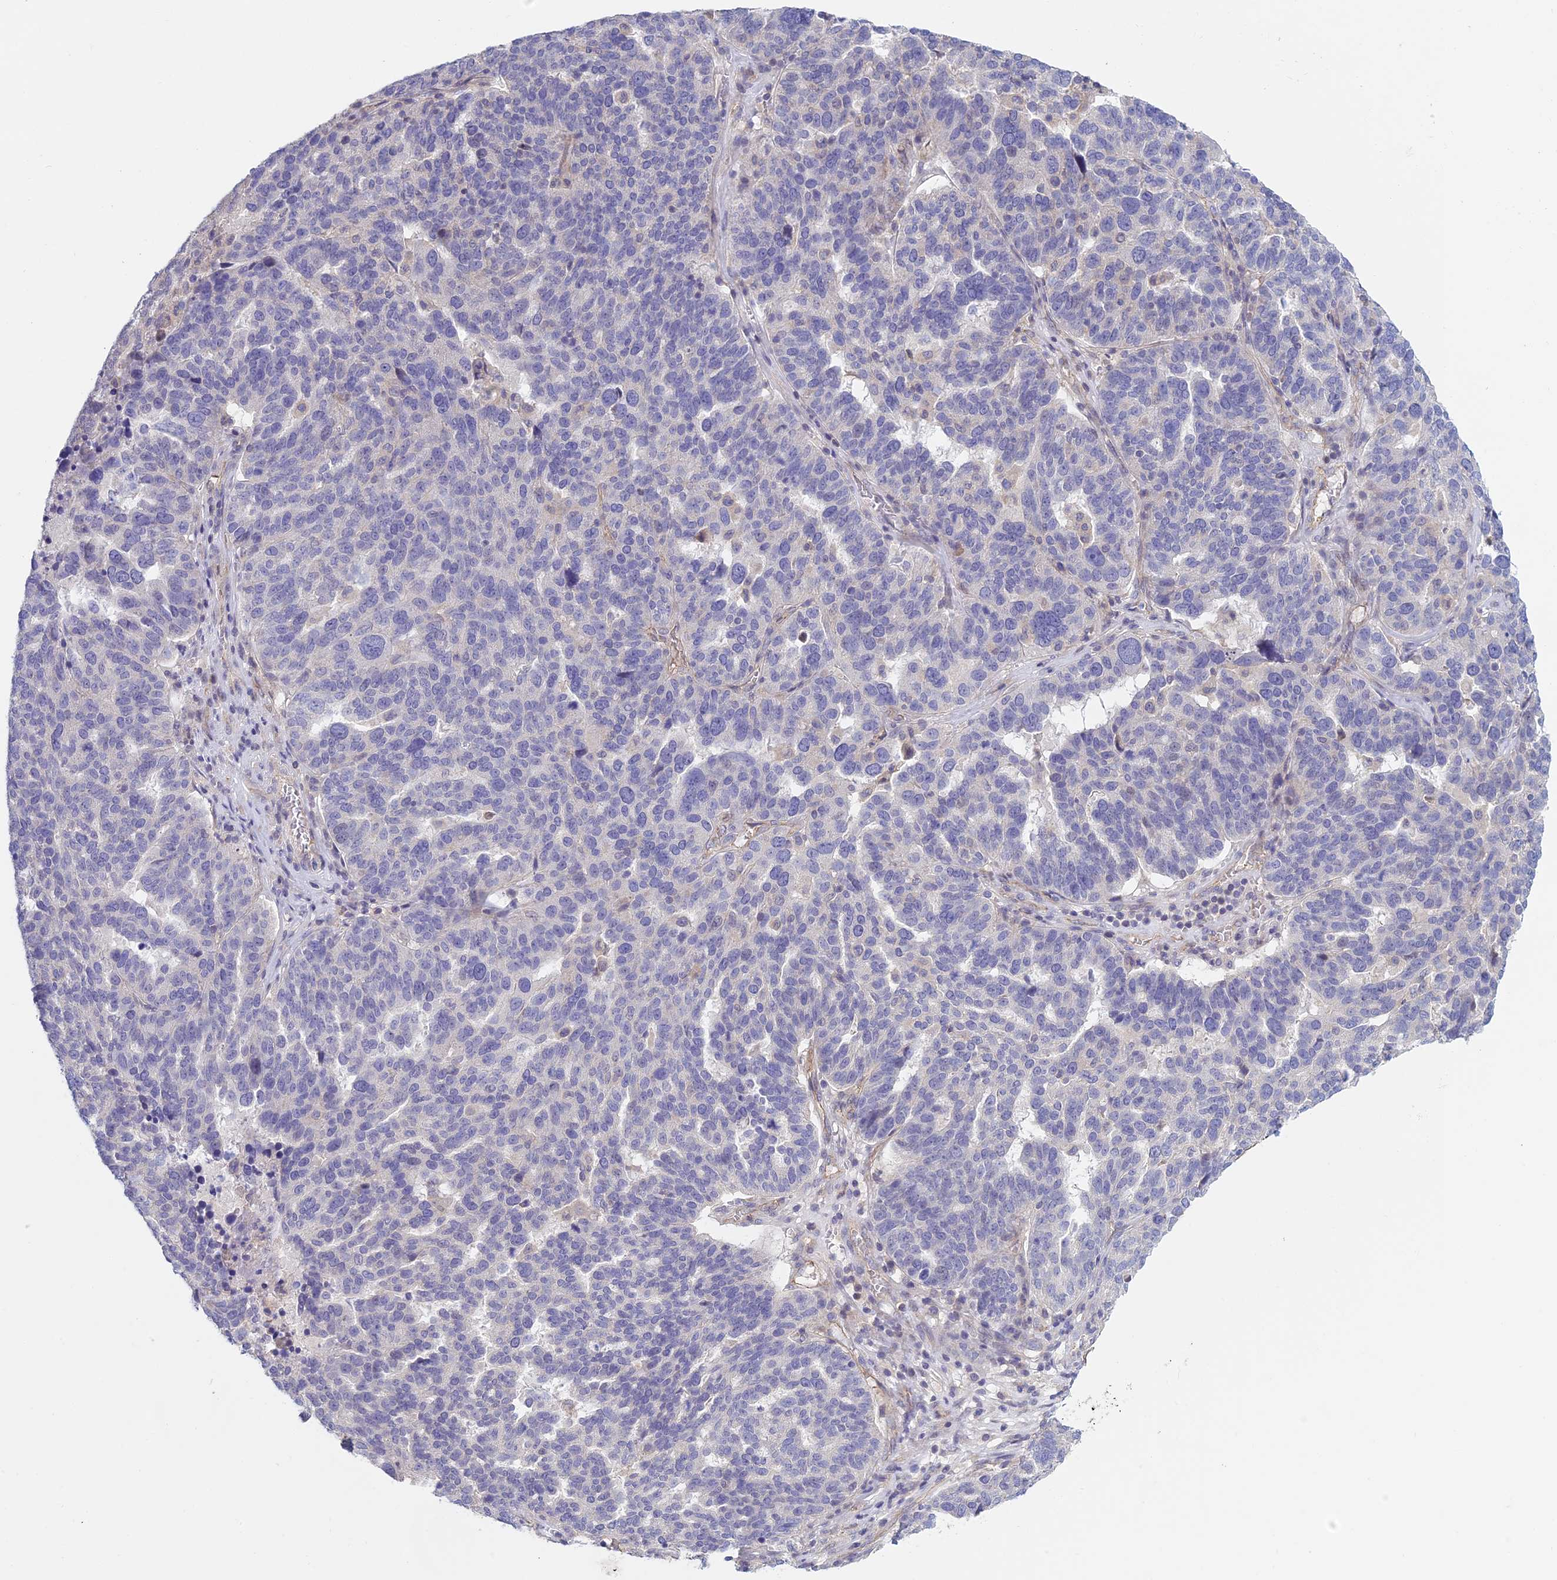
{"staining": {"intensity": "negative", "quantity": "none", "location": "none"}, "tissue": "ovarian cancer", "cell_type": "Tumor cells", "image_type": "cancer", "snomed": [{"axis": "morphology", "description": "Cystadenocarcinoma, serous, NOS"}, {"axis": "topography", "description": "Ovary"}], "caption": "Tumor cells are negative for brown protein staining in ovarian serous cystadenocarcinoma.", "gene": "METTL26", "patient": {"sex": "female", "age": 59}}